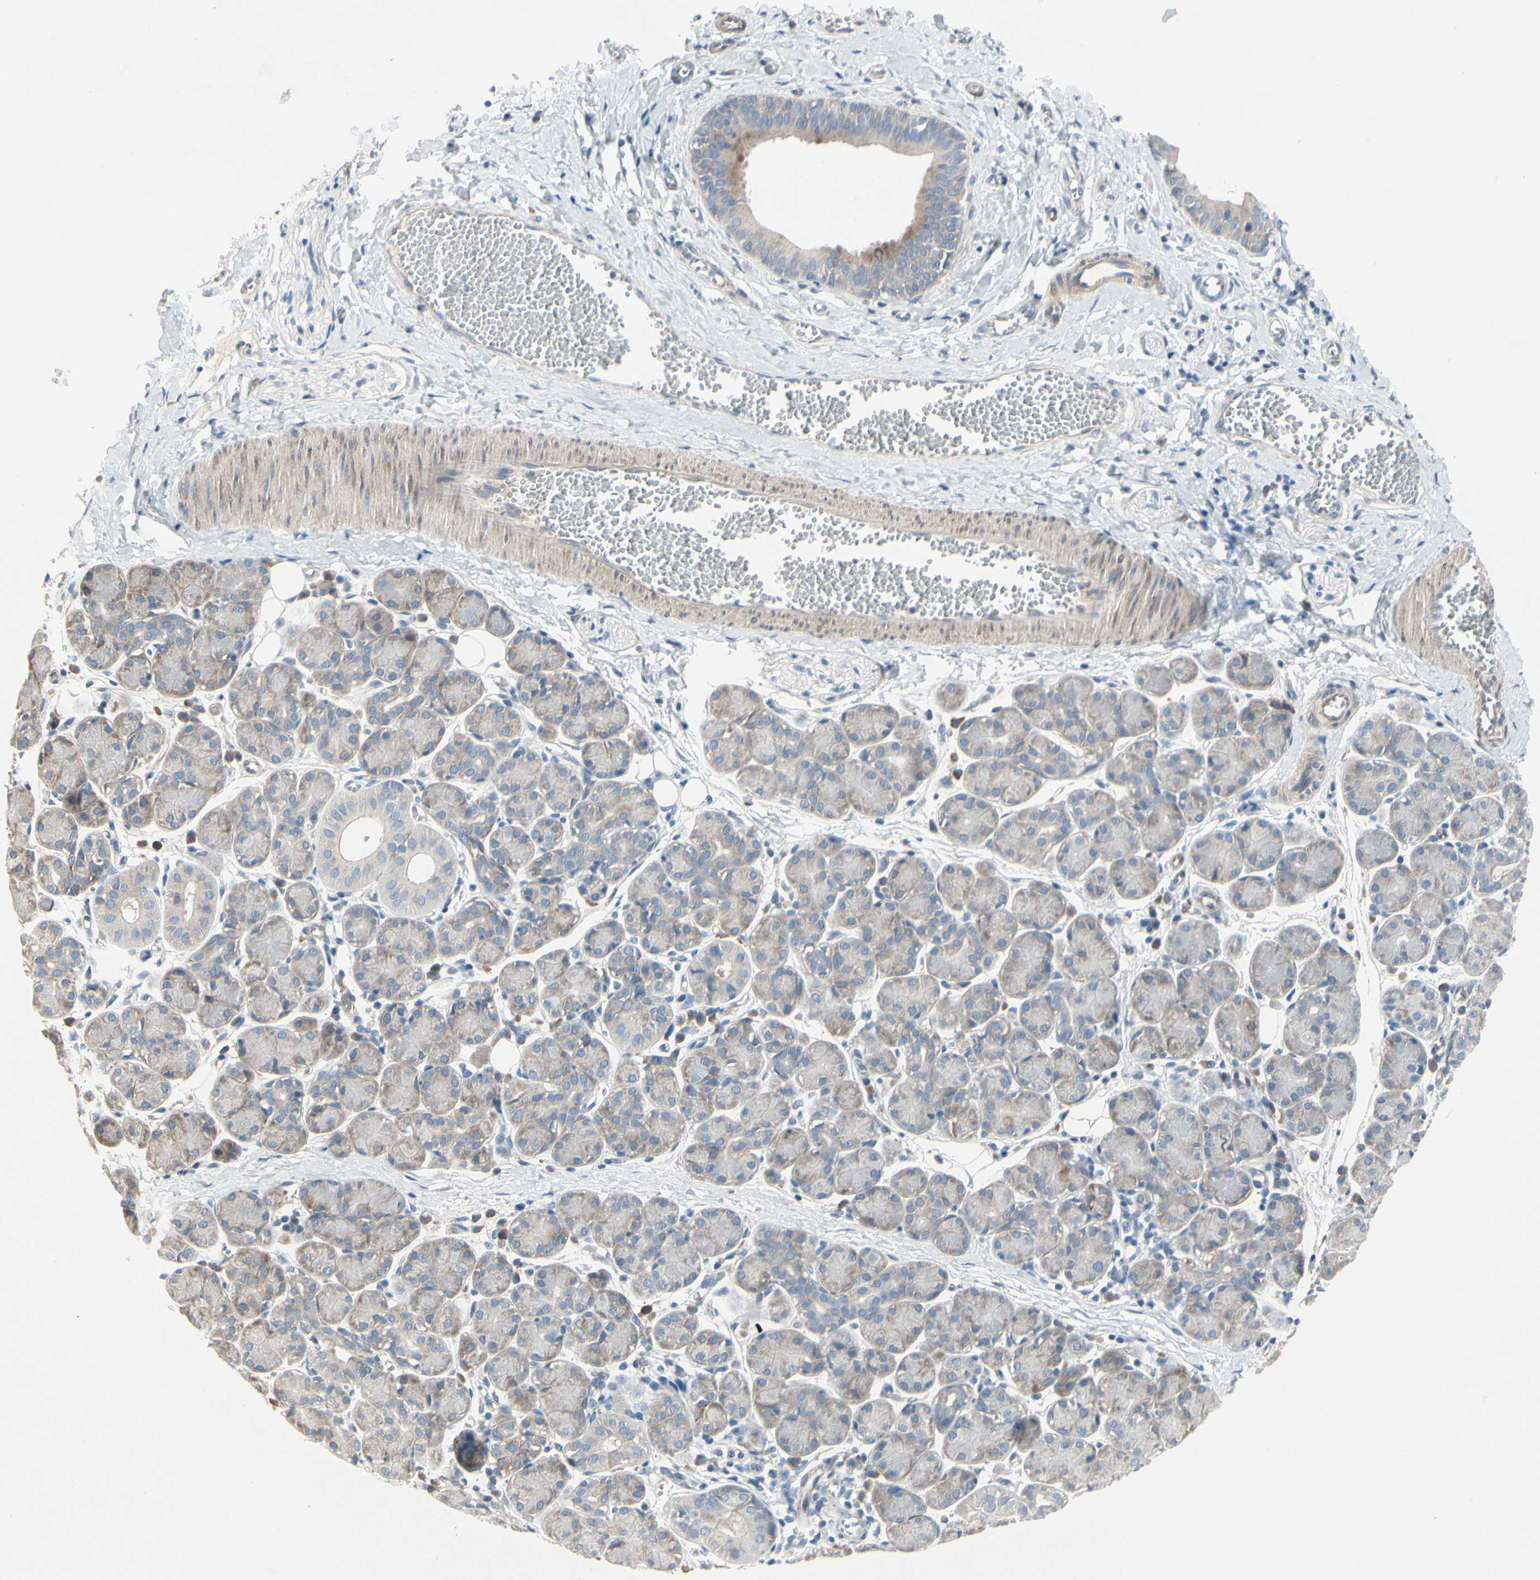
{"staining": {"intensity": "weak", "quantity": "<25%", "location": "cytoplasmic/membranous"}, "tissue": "salivary gland", "cell_type": "Glandular cells", "image_type": "normal", "snomed": [{"axis": "morphology", "description": "Normal tissue, NOS"}, {"axis": "morphology", "description": "Inflammation, NOS"}, {"axis": "topography", "description": "Lymph node"}, {"axis": "topography", "description": "Salivary gland"}], "caption": "Normal salivary gland was stained to show a protein in brown. There is no significant expression in glandular cells.", "gene": "MAP2", "patient": {"sex": "male", "age": 3}}